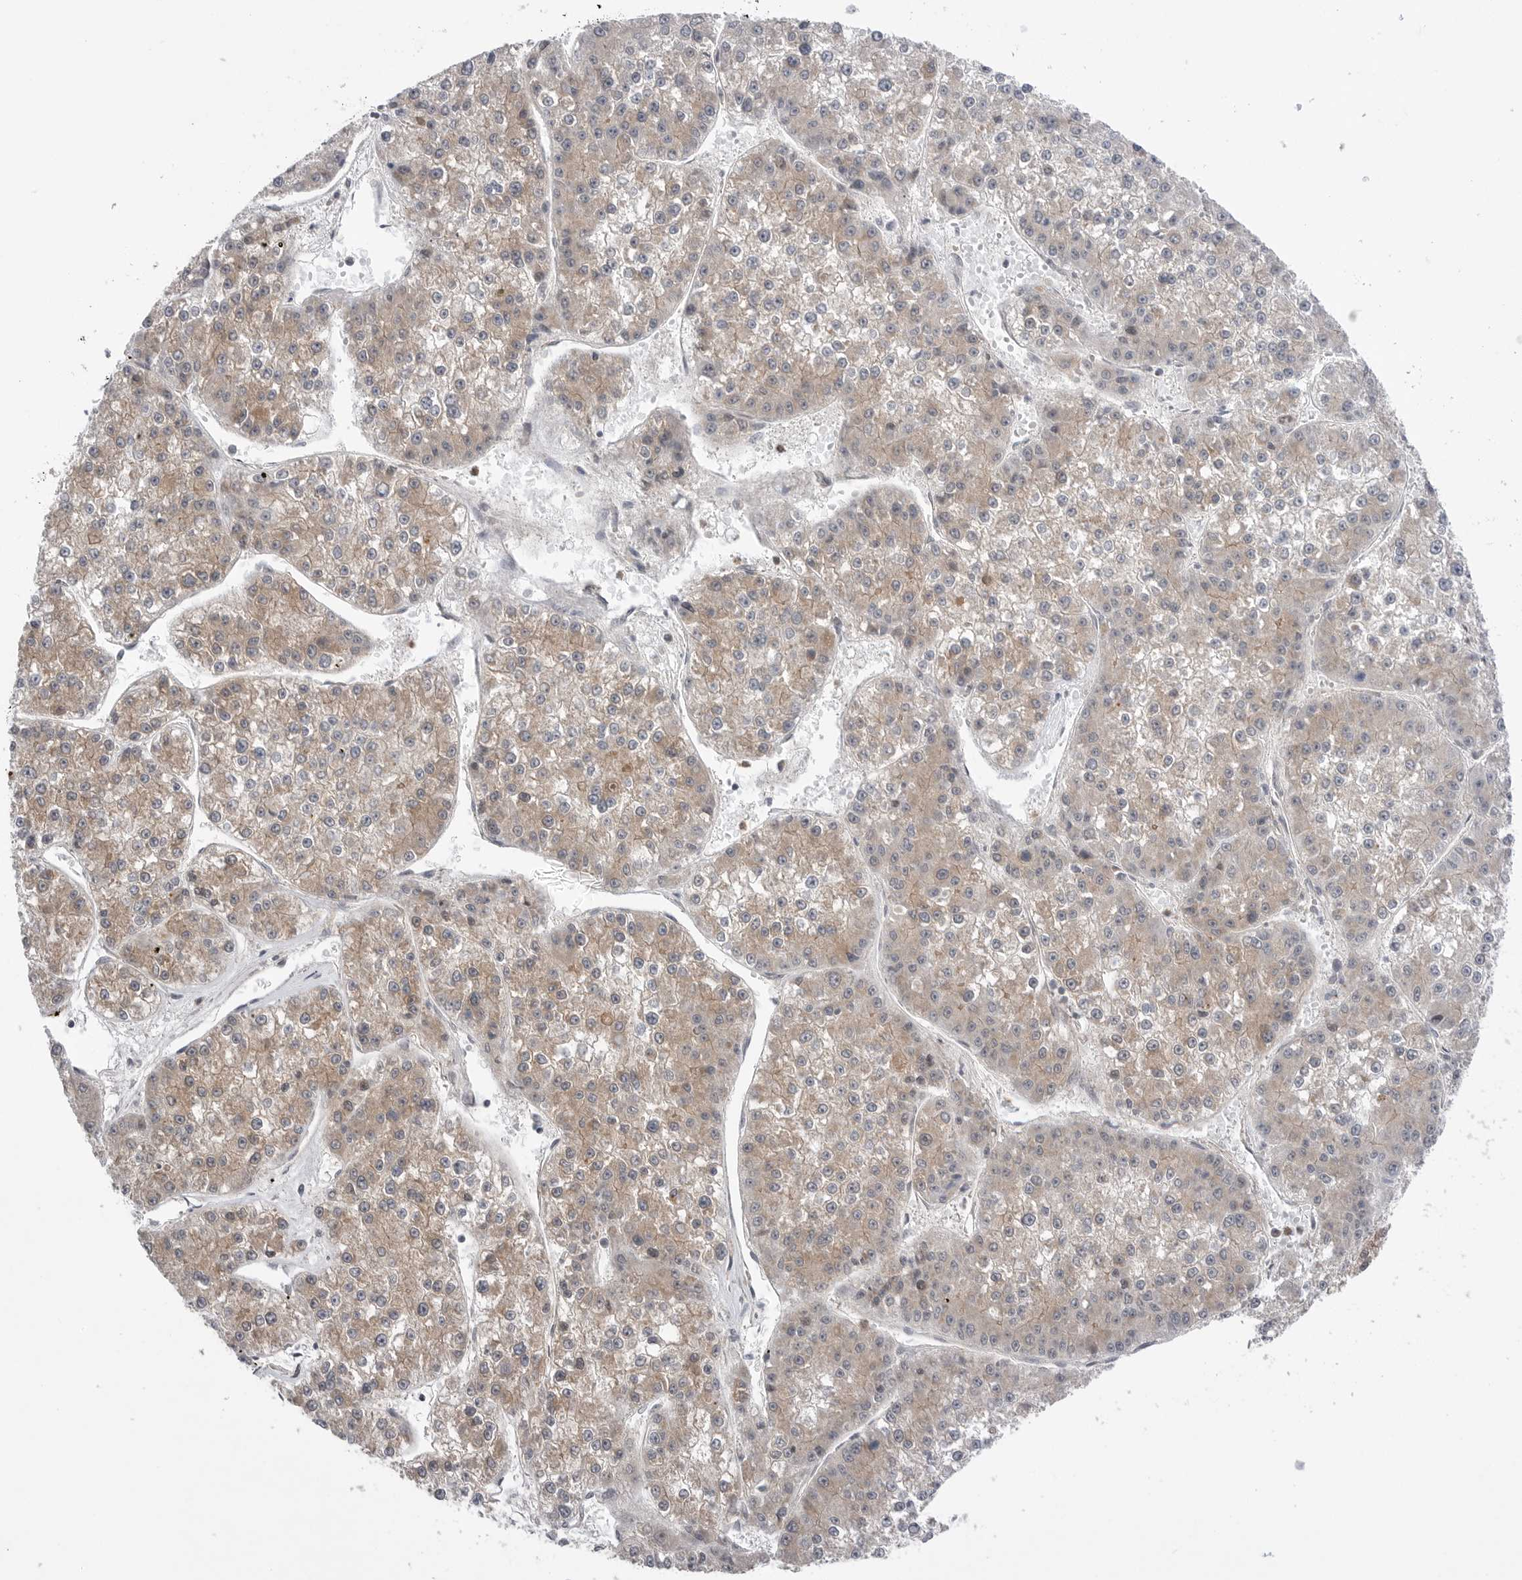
{"staining": {"intensity": "weak", "quantity": "25%-75%", "location": "cytoplasmic/membranous"}, "tissue": "liver cancer", "cell_type": "Tumor cells", "image_type": "cancer", "snomed": [{"axis": "morphology", "description": "Carcinoma, Hepatocellular, NOS"}, {"axis": "topography", "description": "Liver"}], "caption": "The histopathology image displays staining of liver cancer, revealing weak cytoplasmic/membranous protein staining (brown color) within tumor cells.", "gene": "NTAQ1", "patient": {"sex": "female", "age": 73}}